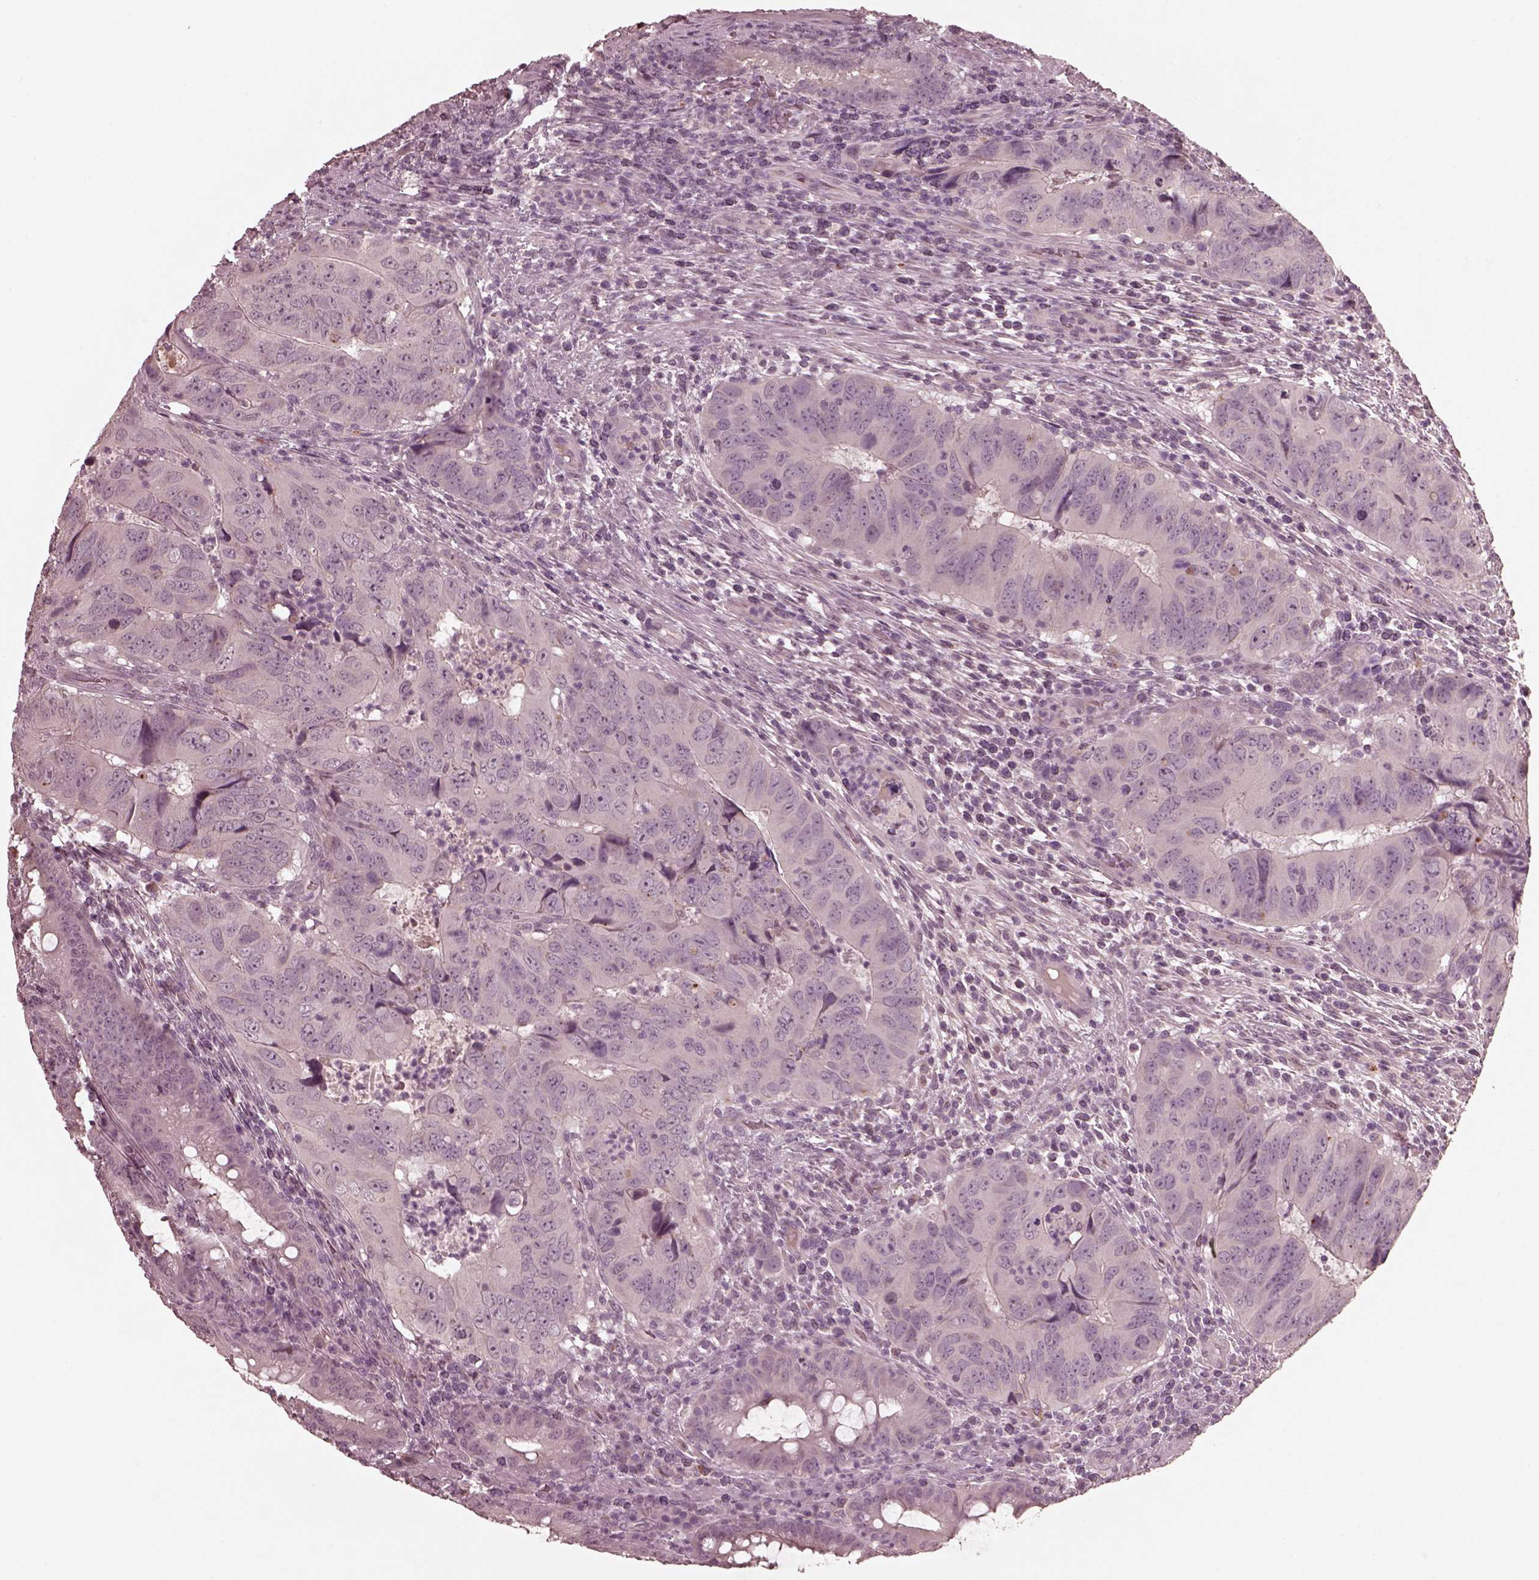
{"staining": {"intensity": "negative", "quantity": "none", "location": "none"}, "tissue": "colorectal cancer", "cell_type": "Tumor cells", "image_type": "cancer", "snomed": [{"axis": "morphology", "description": "Adenocarcinoma, NOS"}, {"axis": "topography", "description": "Colon"}], "caption": "A high-resolution micrograph shows immunohistochemistry (IHC) staining of colorectal cancer, which displays no significant staining in tumor cells.", "gene": "VWA5B1", "patient": {"sex": "male", "age": 79}}